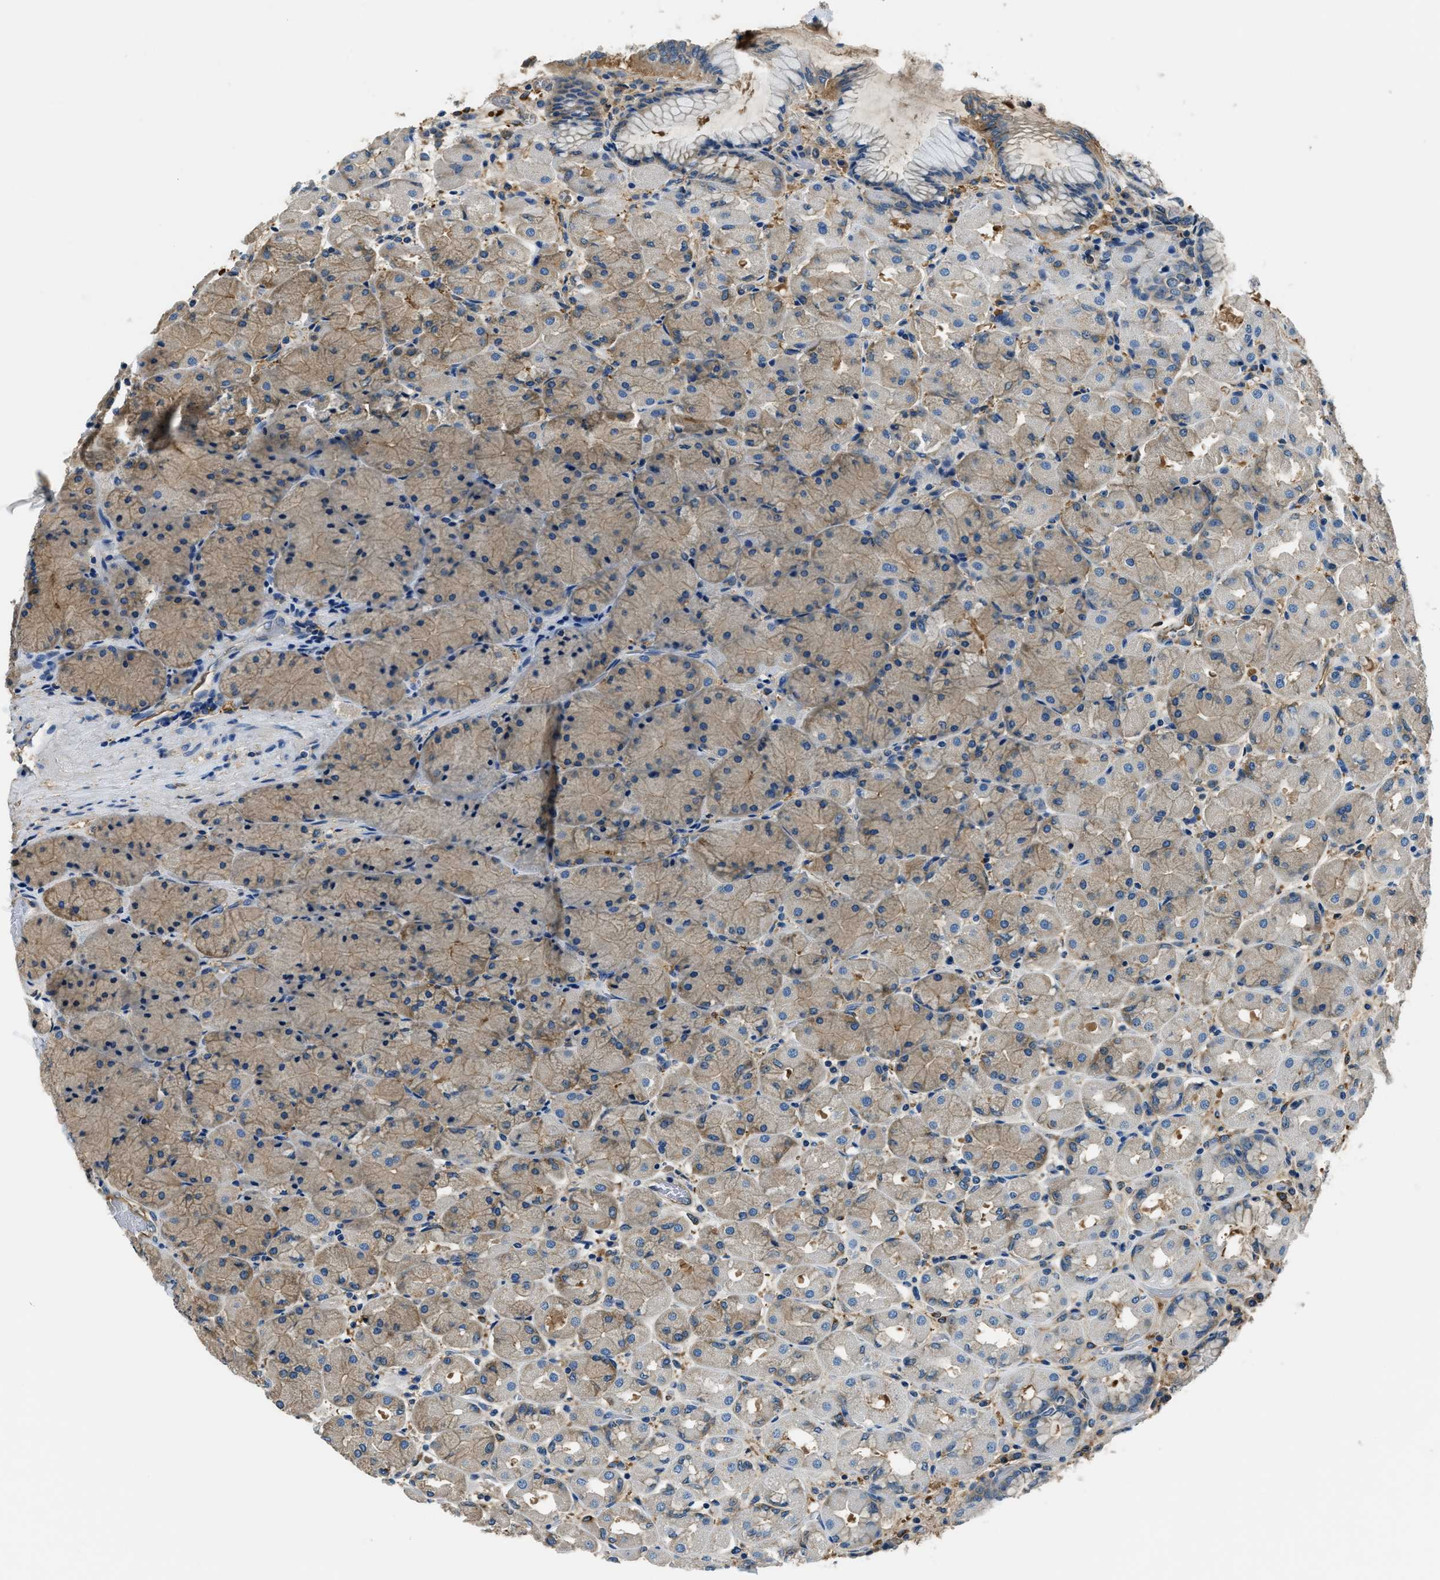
{"staining": {"intensity": "weak", "quantity": "25%-75%", "location": "cytoplasmic/membranous"}, "tissue": "stomach", "cell_type": "Glandular cells", "image_type": "normal", "snomed": [{"axis": "morphology", "description": "Normal tissue, NOS"}, {"axis": "topography", "description": "Stomach, upper"}], "caption": "Protein staining by immunohistochemistry (IHC) reveals weak cytoplasmic/membranous staining in approximately 25%-75% of glandular cells in normal stomach. The protein is stained brown, and the nuclei are stained in blue (DAB (3,3'-diaminobenzidine) IHC with brightfield microscopy, high magnification).", "gene": "EEA1", "patient": {"sex": "female", "age": 56}}